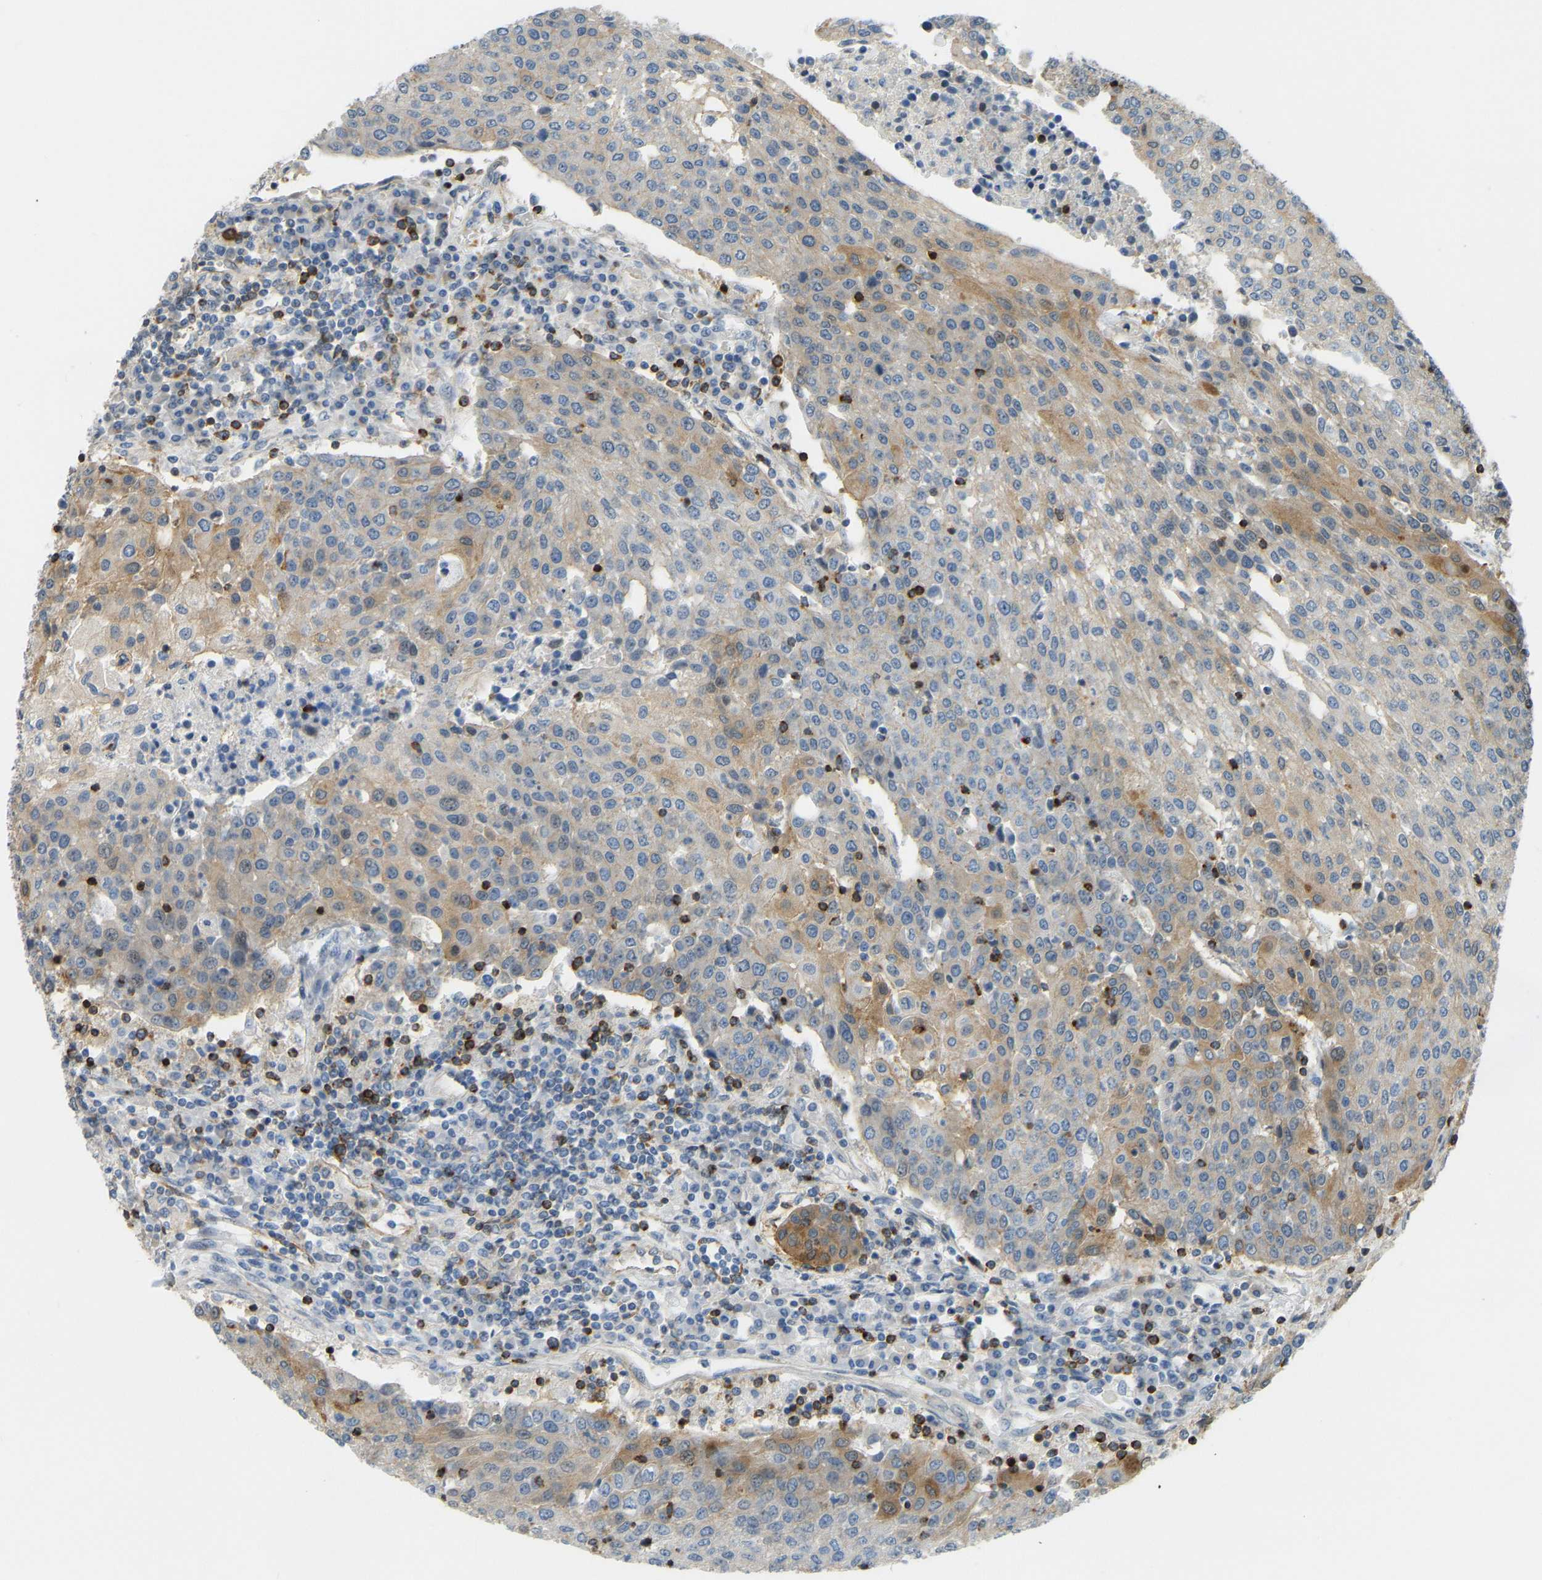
{"staining": {"intensity": "moderate", "quantity": "25%-75%", "location": "cytoplasmic/membranous"}, "tissue": "urothelial cancer", "cell_type": "Tumor cells", "image_type": "cancer", "snomed": [{"axis": "morphology", "description": "Urothelial carcinoma, High grade"}, {"axis": "topography", "description": "Urinary bladder"}], "caption": "Immunohistochemistry (IHC) of high-grade urothelial carcinoma demonstrates medium levels of moderate cytoplasmic/membranous positivity in approximately 25%-75% of tumor cells. (Brightfield microscopy of DAB IHC at high magnification).", "gene": "KIAA1671", "patient": {"sex": "female", "age": 85}}